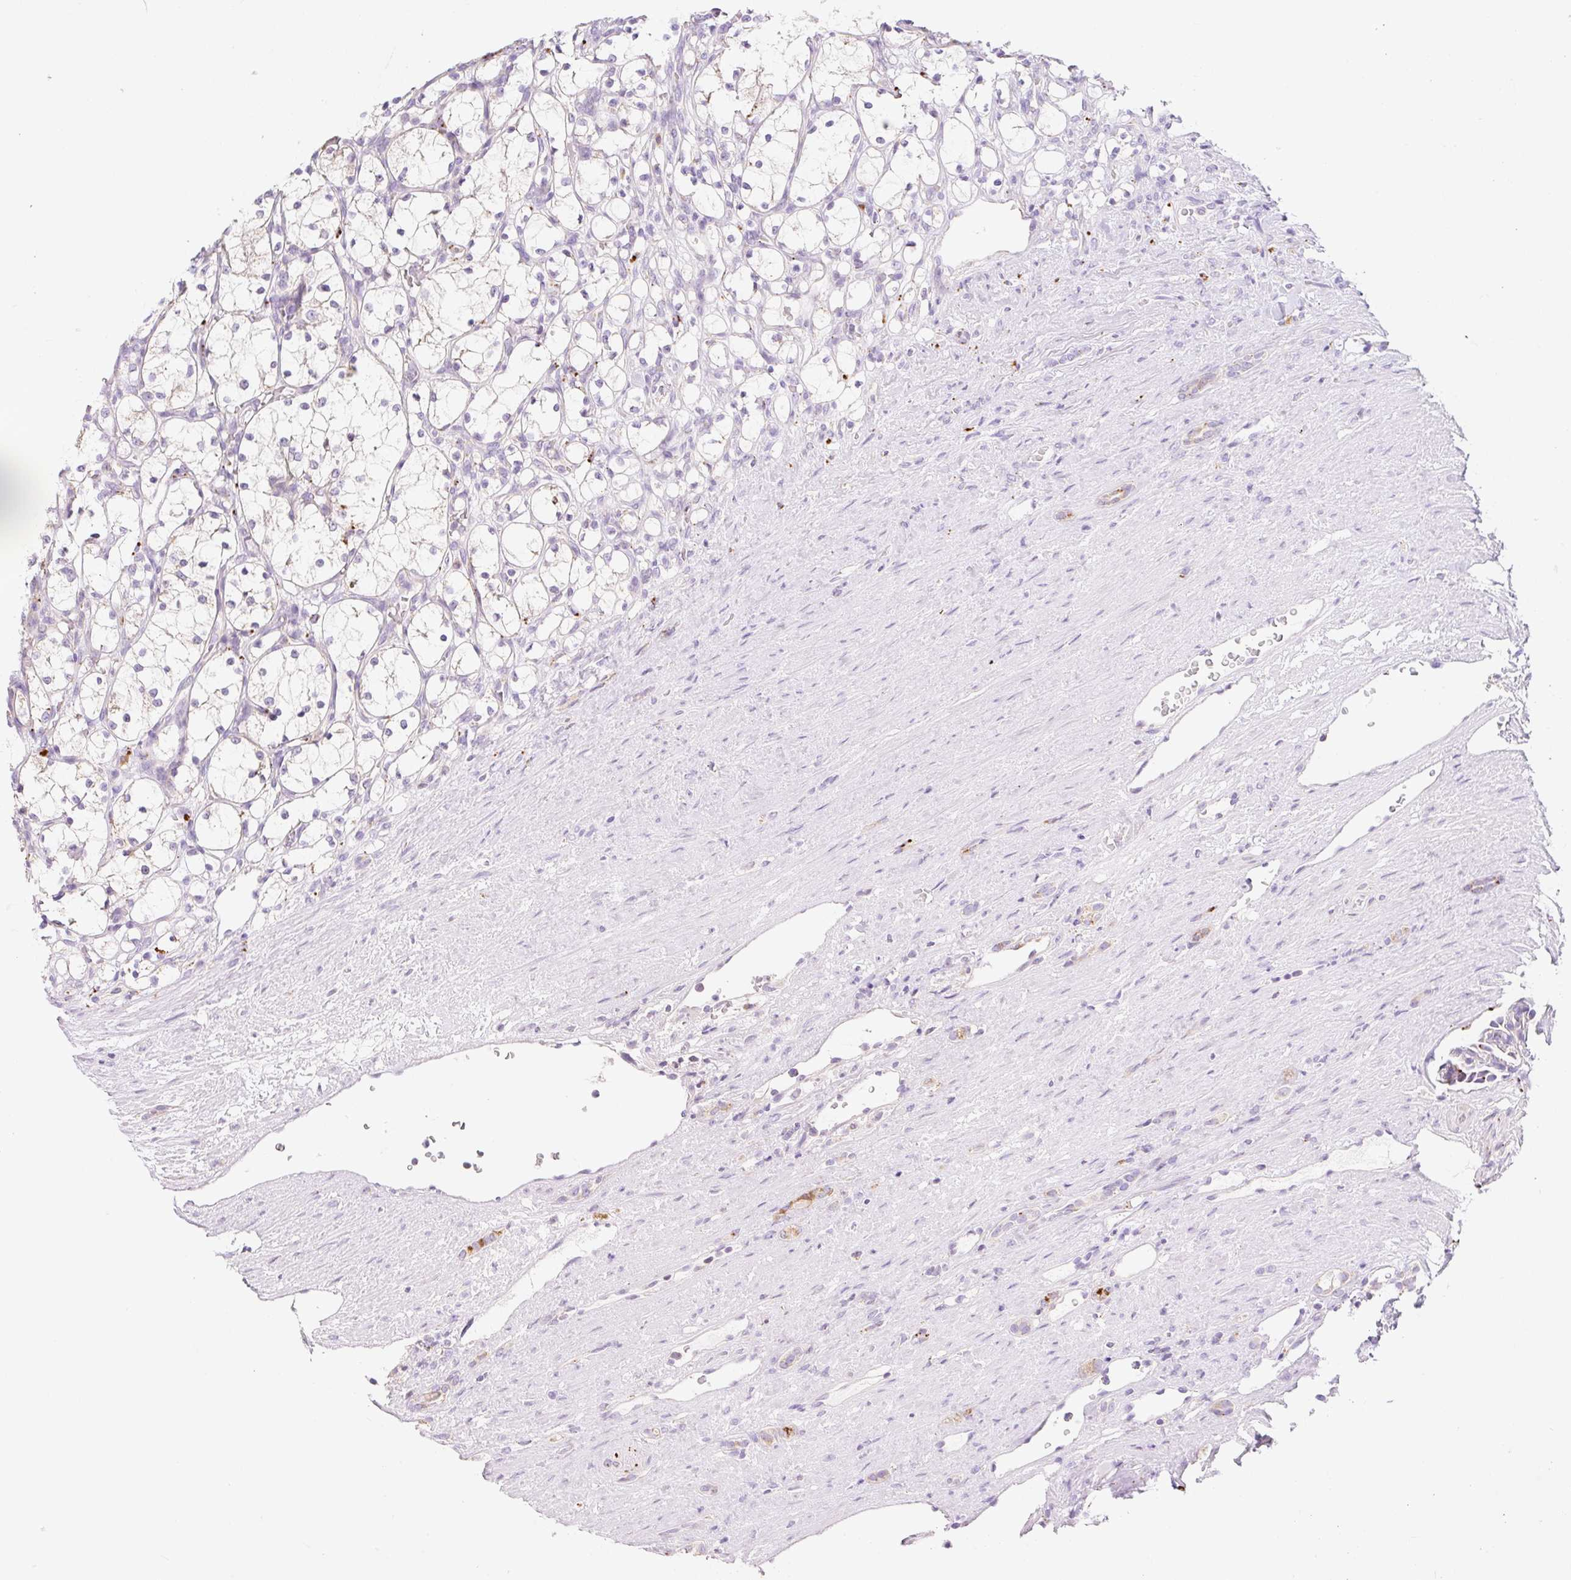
{"staining": {"intensity": "negative", "quantity": "none", "location": "none"}, "tissue": "renal cancer", "cell_type": "Tumor cells", "image_type": "cancer", "snomed": [{"axis": "morphology", "description": "Adenocarcinoma, NOS"}, {"axis": "topography", "description": "Kidney"}], "caption": "Human renal adenocarcinoma stained for a protein using immunohistochemistry (IHC) reveals no expression in tumor cells.", "gene": "CLEC3A", "patient": {"sex": "female", "age": 69}}